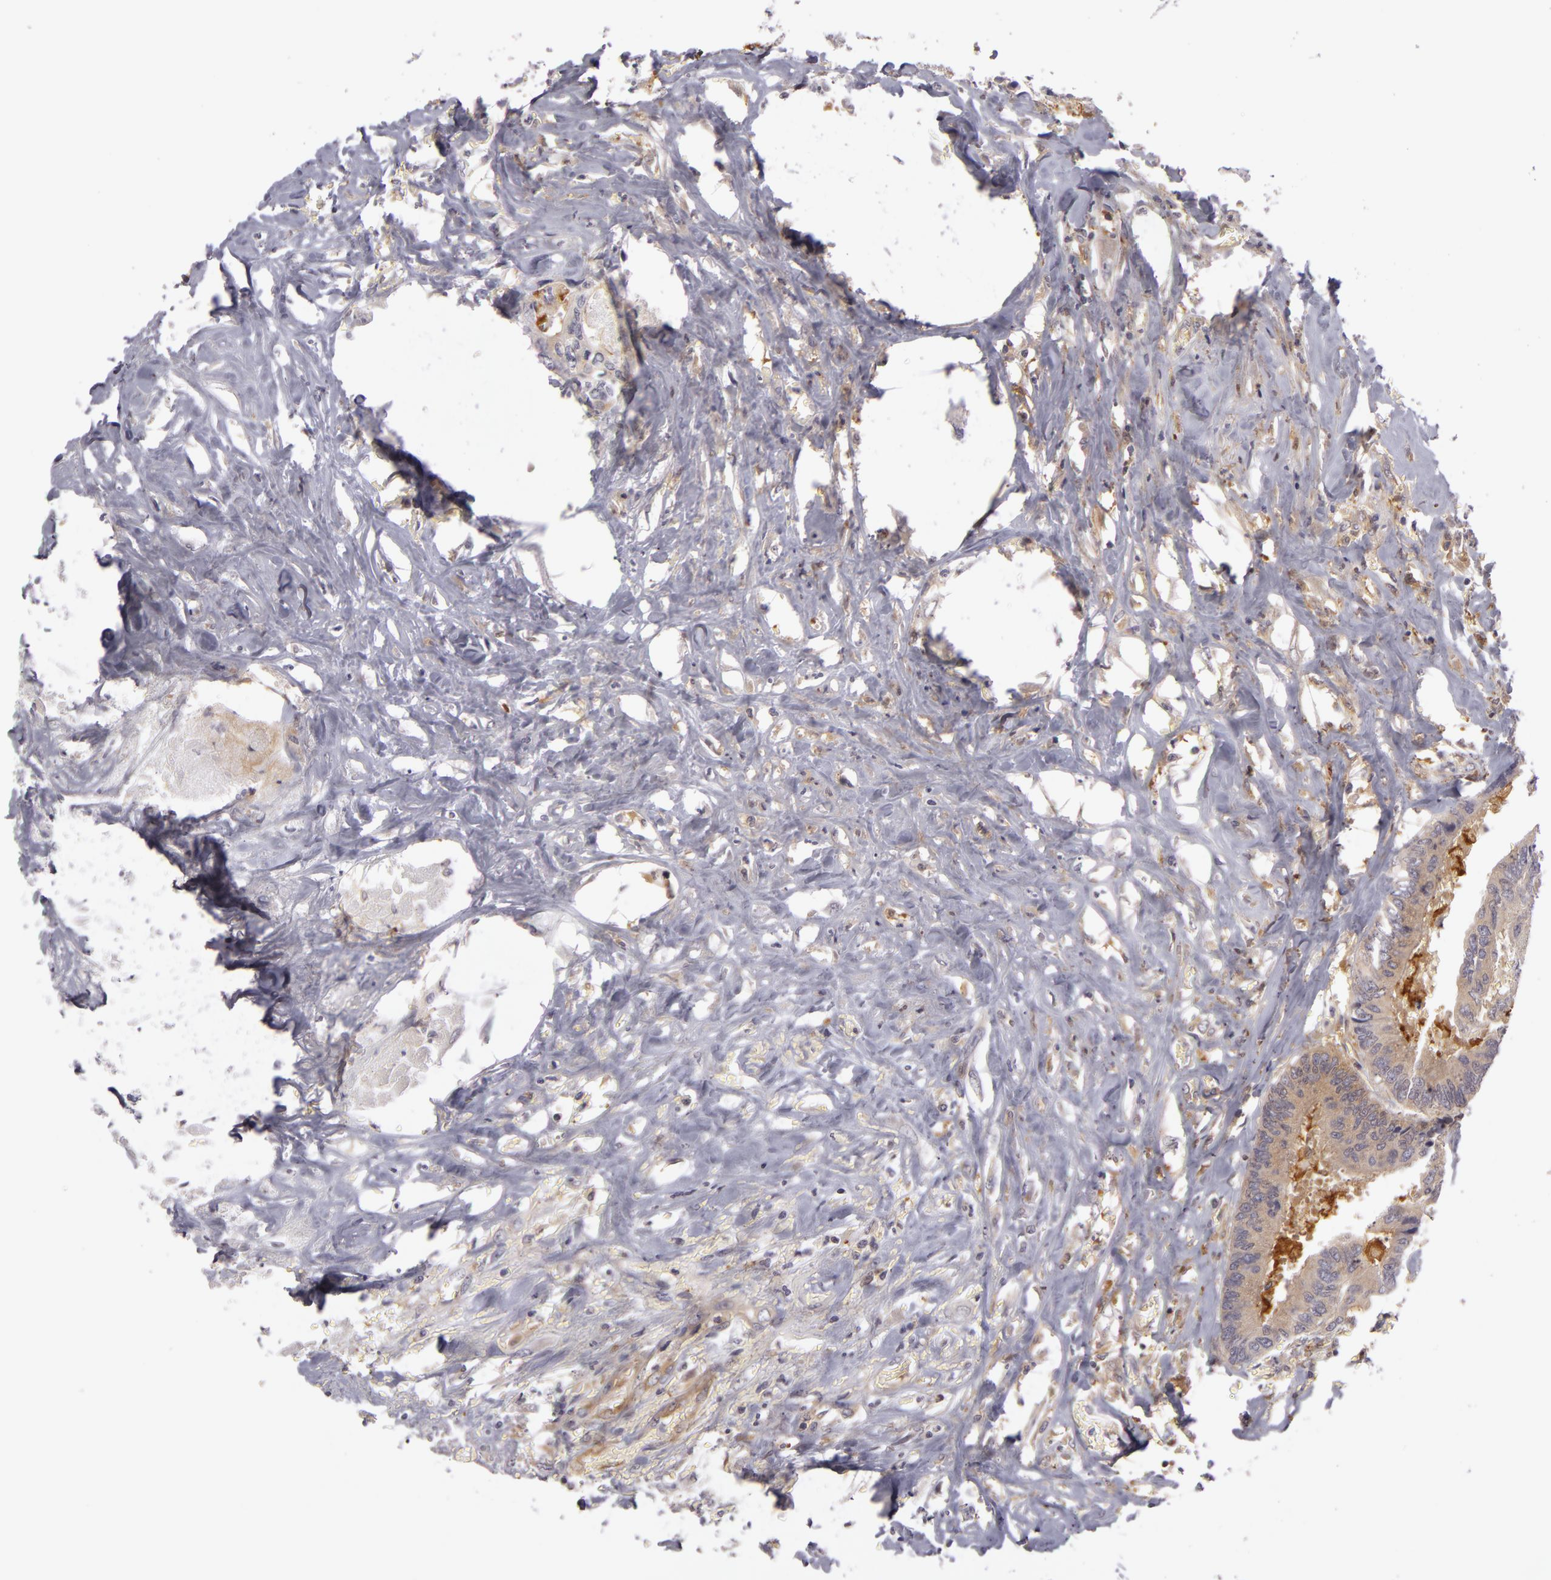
{"staining": {"intensity": "weak", "quantity": ">75%", "location": "cytoplasmic/membranous"}, "tissue": "colorectal cancer", "cell_type": "Tumor cells", "image_type": "cancer", "snomed": [{"axis": "morphology", "description": "Adenocarcinoma, NOS"}, {"axis": "topography", "description": "Rectum"}], "caption": "Colorectal cancer stained with a protein marker demonstrates weak staining in tumor cells.", "gene": "ZNF229", "patient": {"sex": "male", "age": 55}}